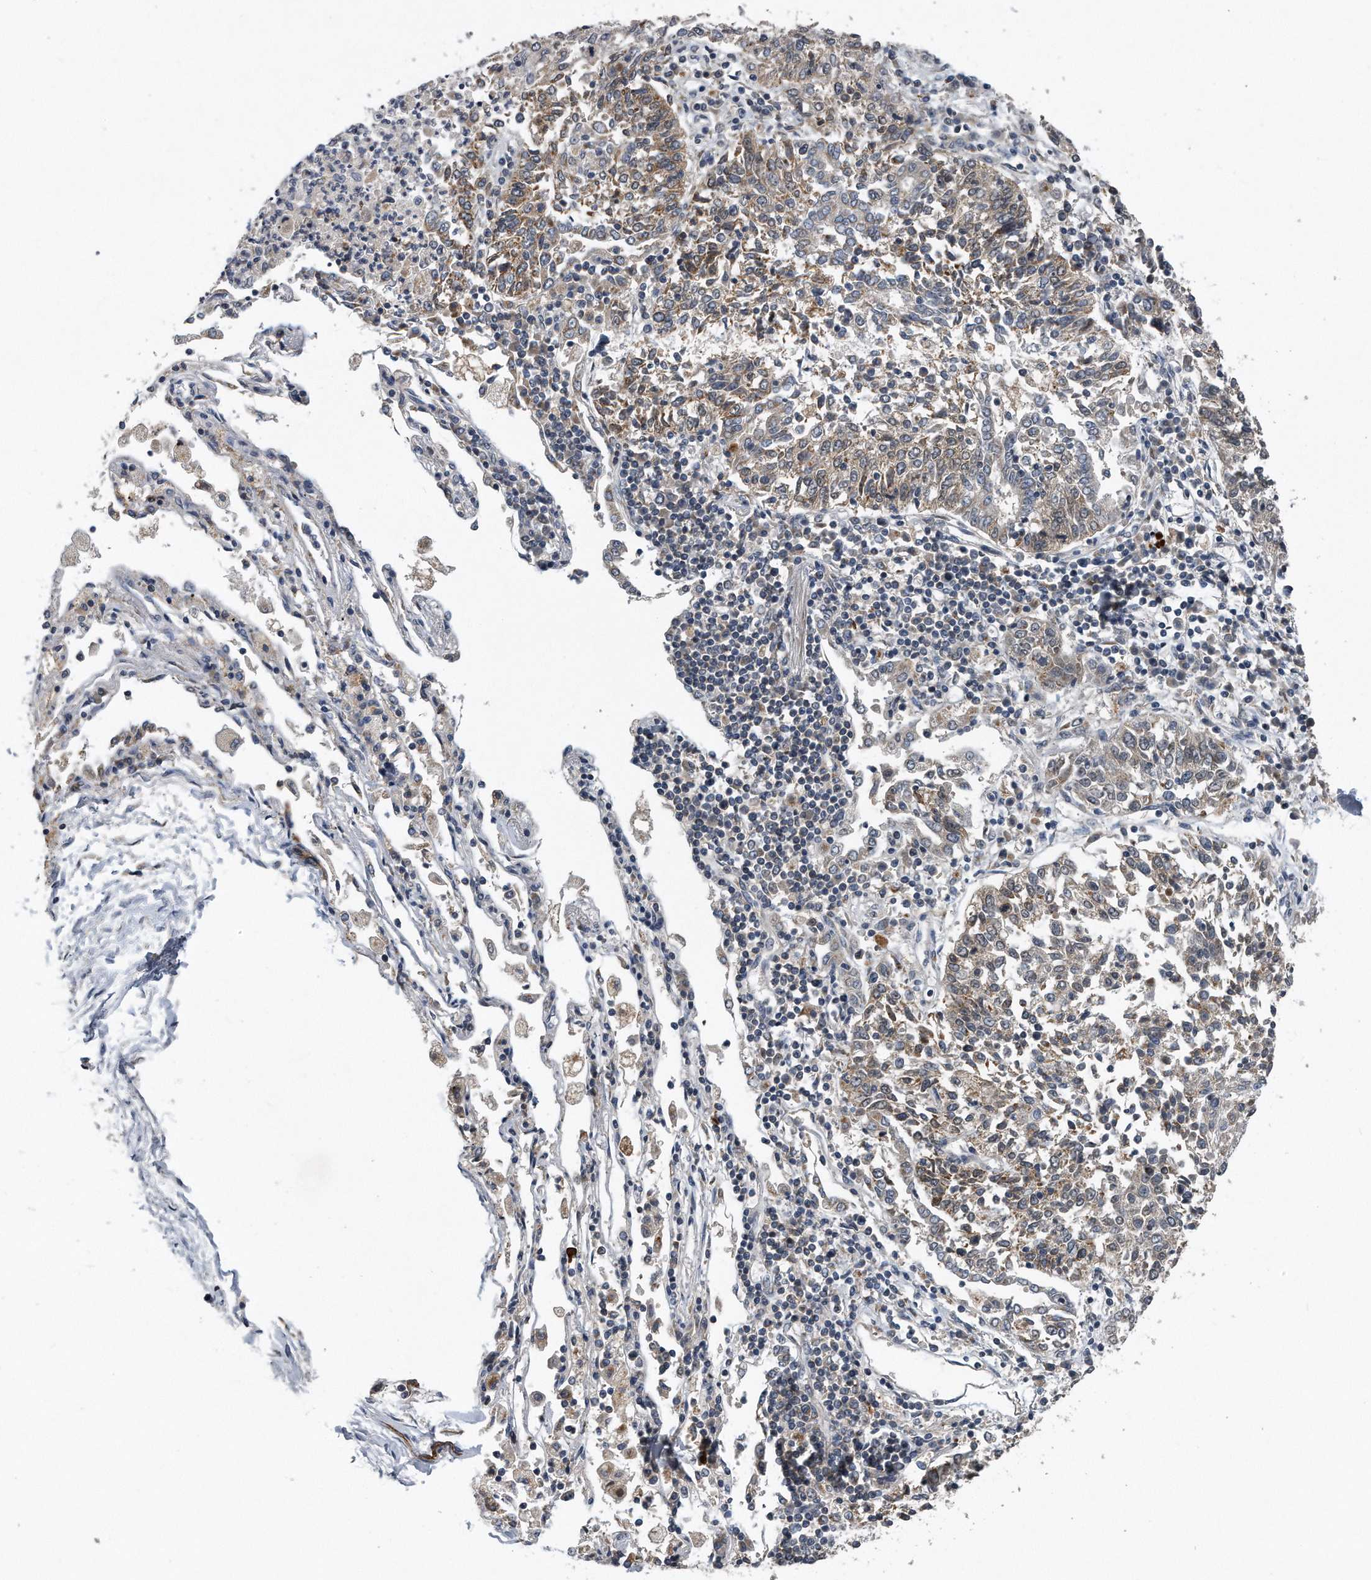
{"staining": {"intensity": "moderate", "quantity": "25%-75%", "location": "cytoplasmic/membranous"}, "tissue": "lung cancer", "cell_type": "Tumor cells", "image_type": "cancer", "snomed": [{"axis": "morphology", "description": "Normal tissue, NOS"}, {"axis": "morphology", "description": "Squamous cell carcinoma, NOS"}, {"axis": "topography", "description": "Cartilage tissue"}, {"axis": "topography", "description": "Lung"}, {"axis": "topography", "description": "Peripheral nerve tissue"}], "caption": "Human lung cancer stained with a brown dye reveals moderate cytoplasmic/membranous positive positivity in approximately 25%-75% of tumor cells.", "gene": "LYRM4", "patient": {"sex": "female", "age": 49}}